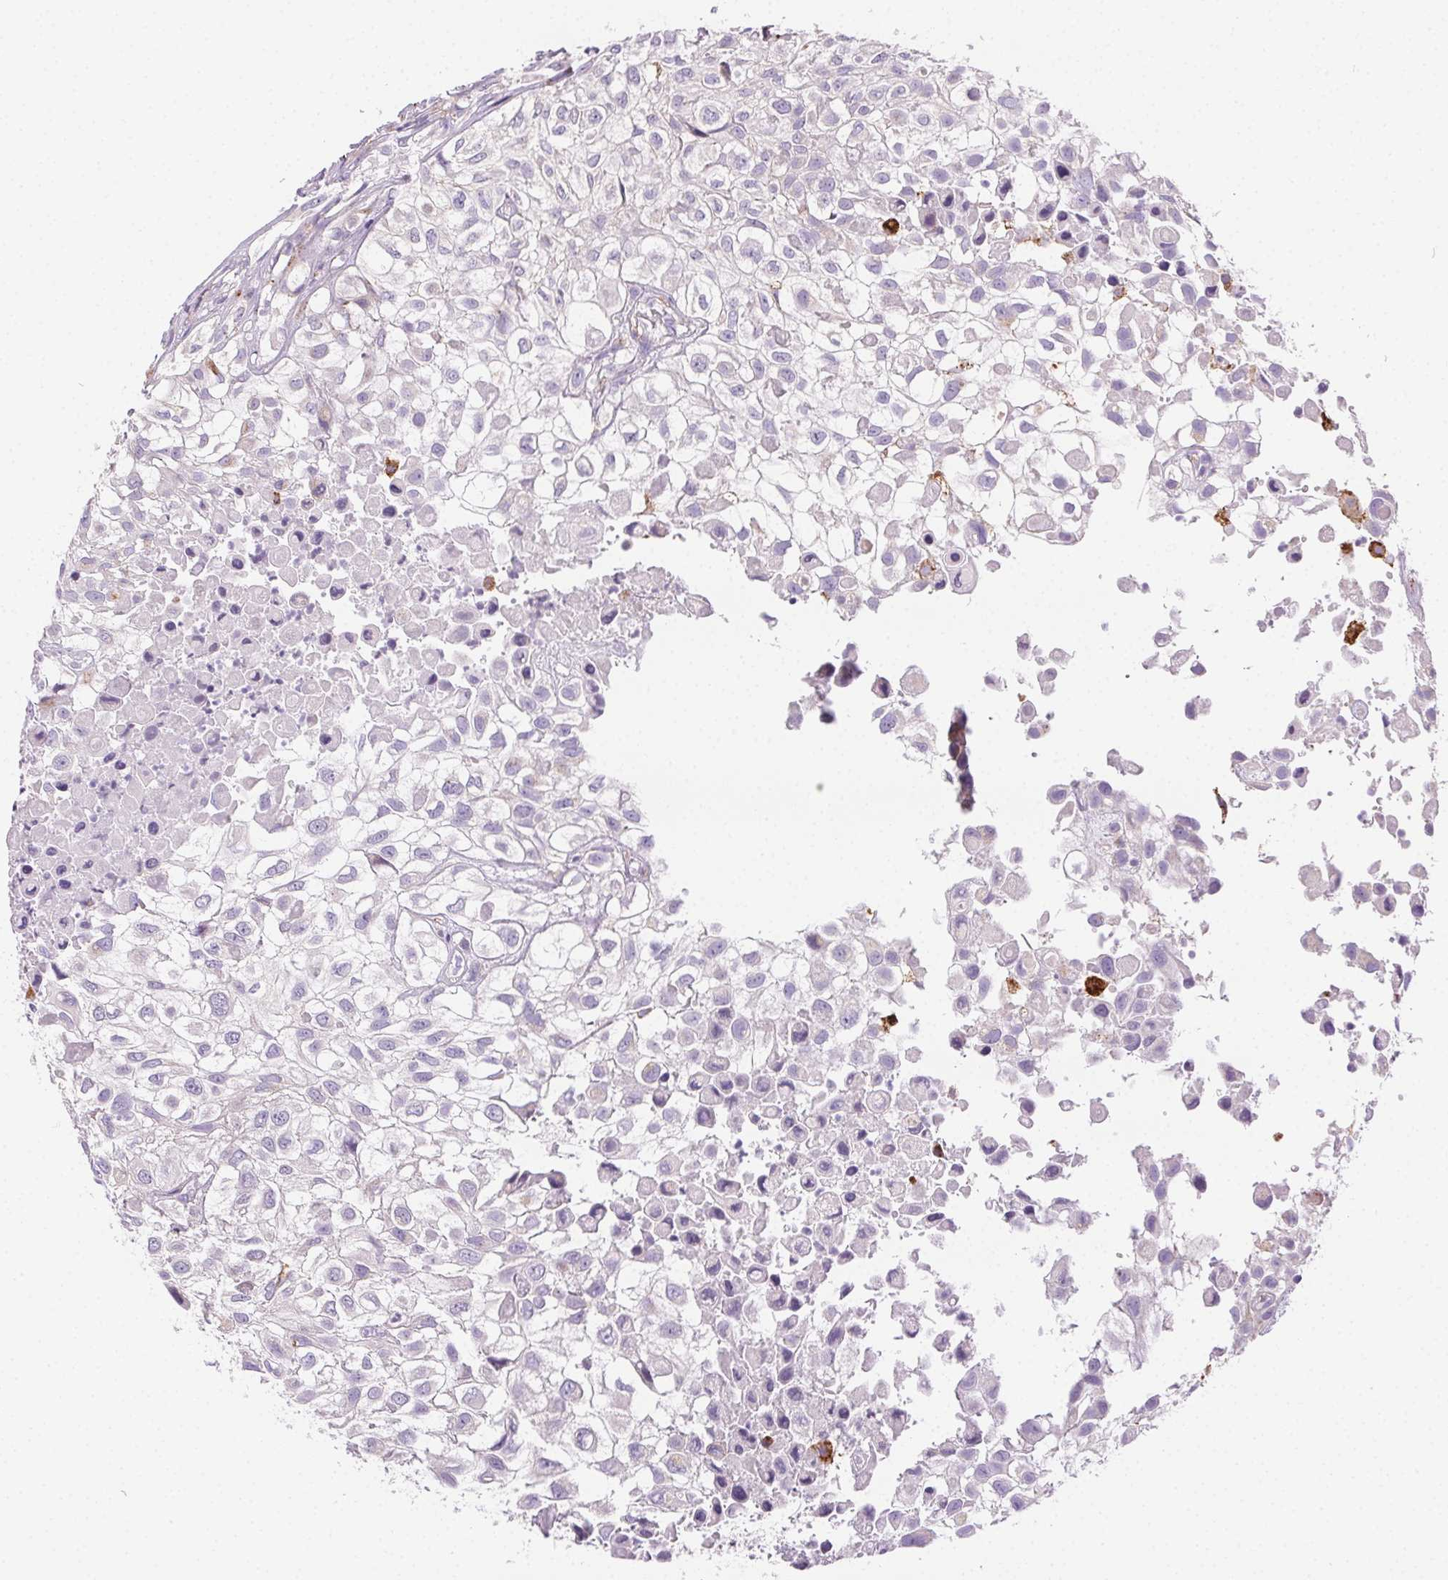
{"staining": {"intensity": "negative", "quantity": "none", "location": "none"}, "tissue": "urothelial cancer", "cell_type": "Tumor cells", "image_type": "cancer", "snomed": [{"axis": "morphology", "description": "Urothelial carcinoma, High grade"}, {"axis": "topography", "description": "Urinary bladder"}], "caption": "The image reveals no significant expression in tumor cells of urothelial carcinoma (high-grade).", "gene": "SCPEP1", "patient": {"sex": "male", "age": 56}}